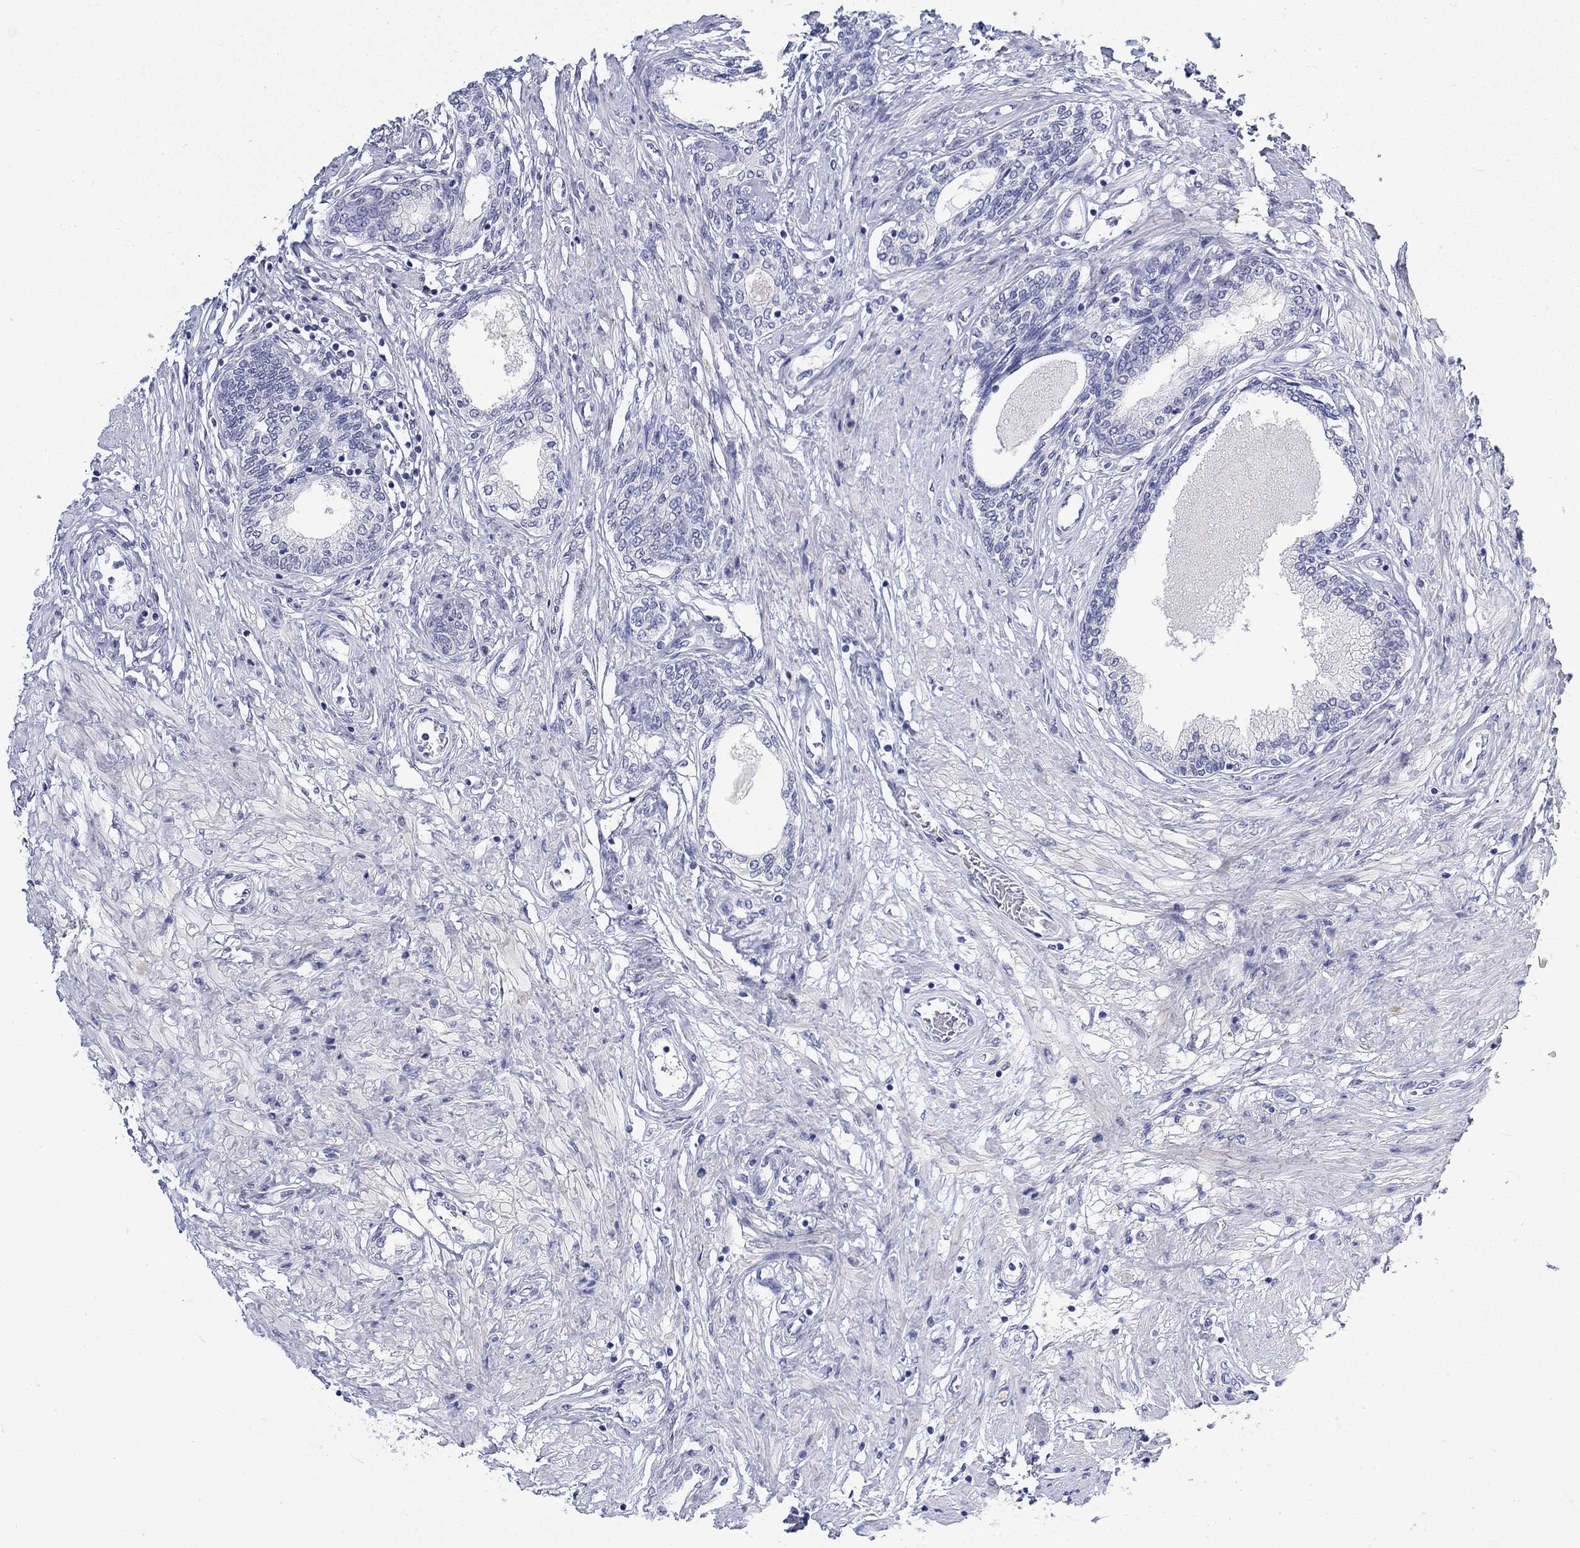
{"staining": {"intensity": "negative", "quantity": "none", "location": "none"}, "tissue": "prostate cancer", "cell_type": "Tumor cells", "image_type": "cancer", "snomed": [{"axis": "morphology", "description": "Adenocarcinoma, Low grade"}, {"axis": "topography", "description": "Prostate and seminal vesicle, NOS"}], "caption": "Low-grade adenocarcinoma (prostate) stained for a protein using IHC reveals no staining tumor cells.", "gene": "MSI1", "patient": {"sex": "male", "age": 61}}